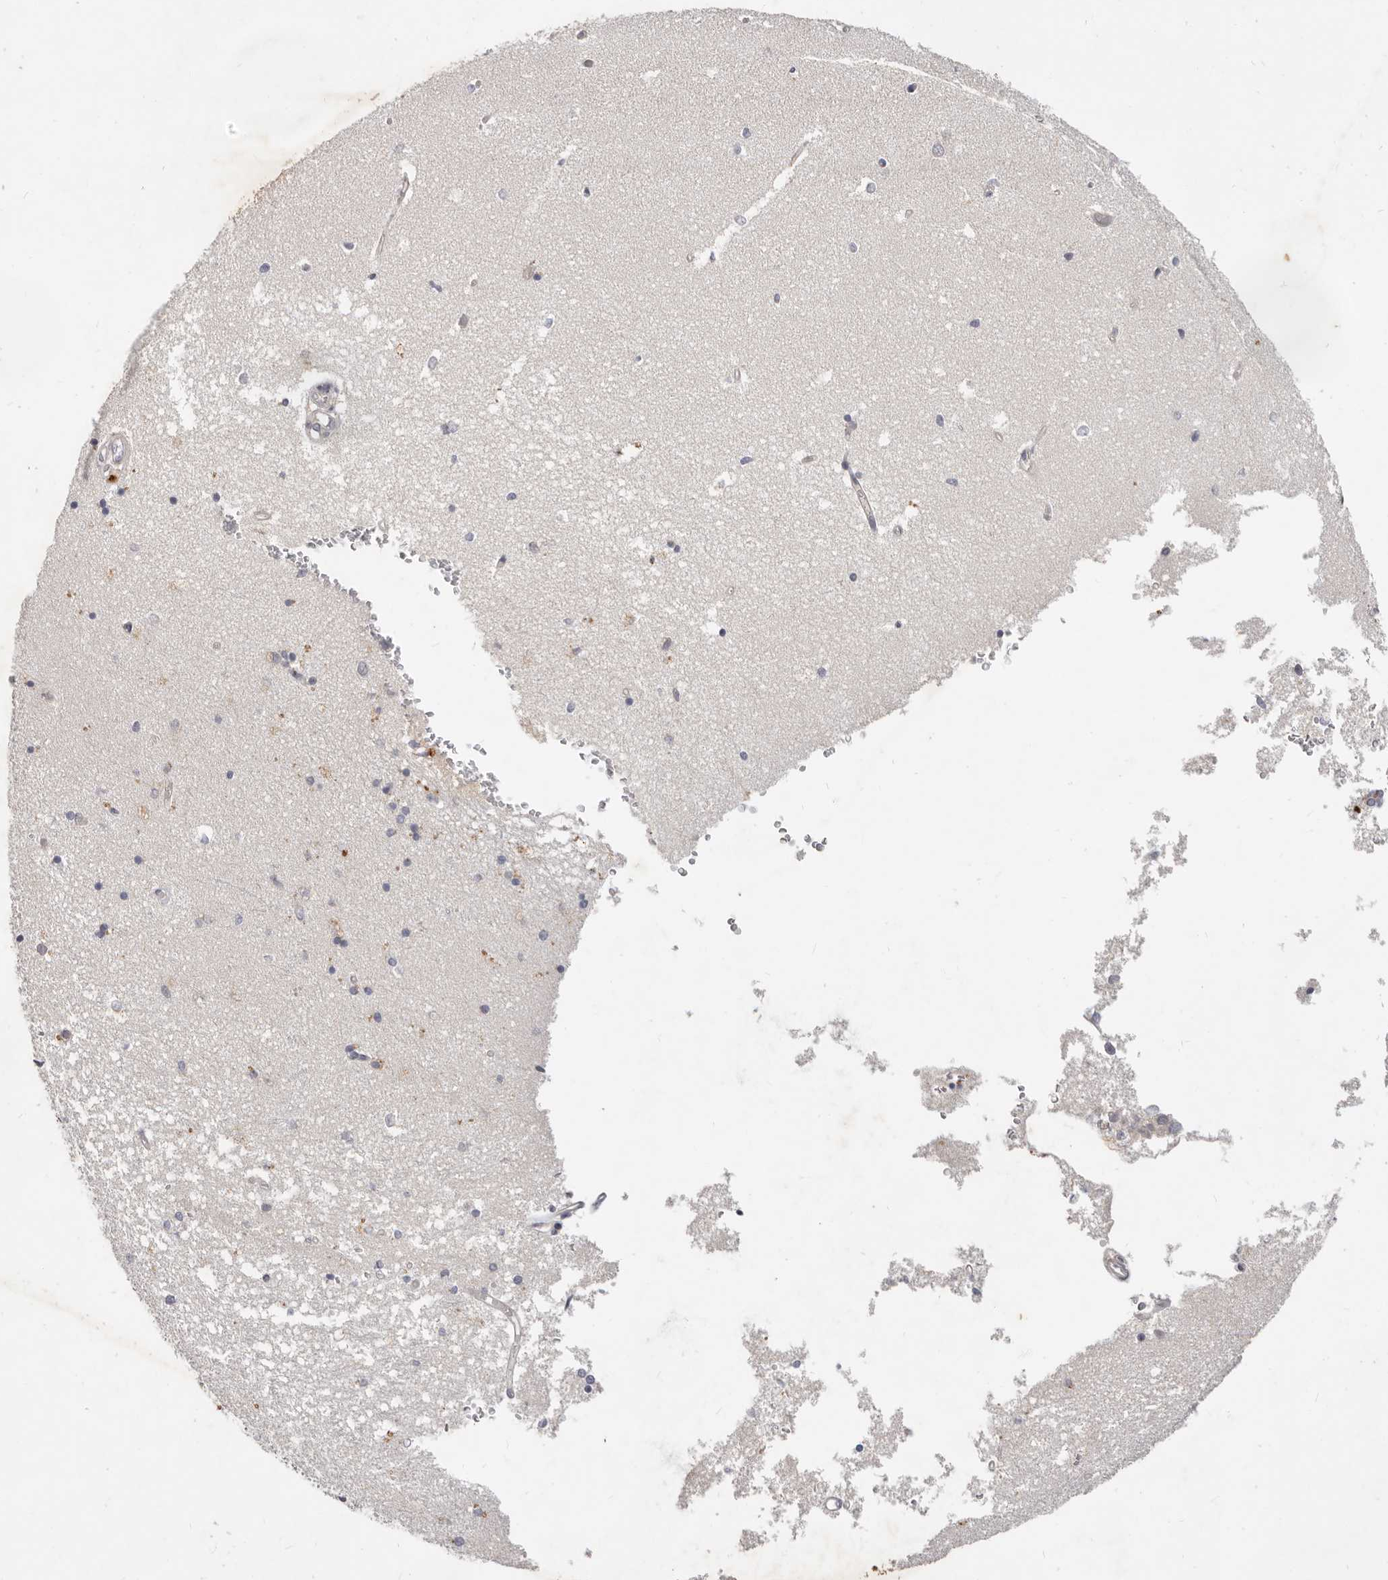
{"staining": {"intensity": "negative", "quantity": "none", "location": "none"}, "tissue": "hippocampus", "cell_type": "Glial cells", "image_type": "normal", "snomed": [{"axis": "morphology", "description": "Normal tissue, NOS"}, {"axis": "topography", "description": "Hippocampus"}], "caption": "Hippocampus stained for a protein using immunohistochemistry (IHC) reveals no positivity glial cells.", "gene": "USP49", "patient": {"sex": "male", "age": 45}}